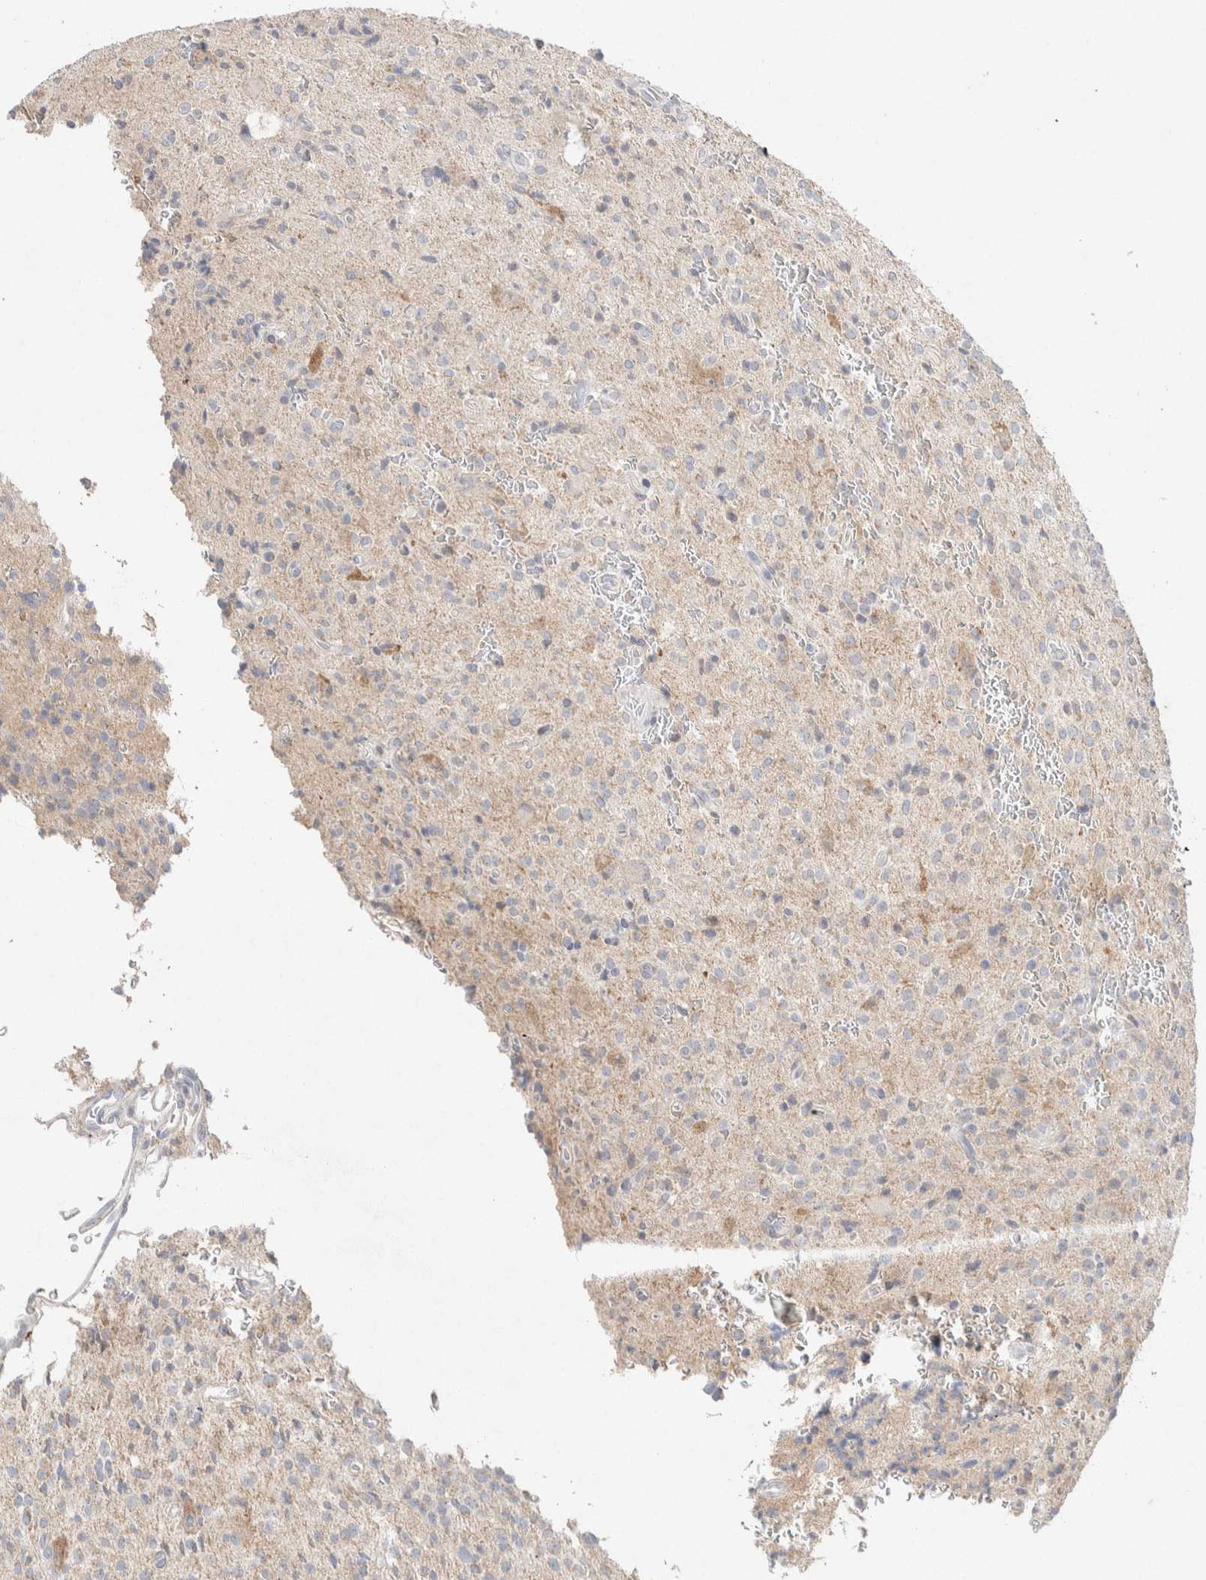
{"staining": {"intensity": "negative", "quantity": "none", "location": "none"}, "tissue": "glioma", "cell_type": "Tumor cells", "image_type": "cancer", "snomed": [{"axis": "morphology", "description": "Glioma, malignant, High grade"}, {"axis": "topography", "description": "Brain"}], "caption": "High power microscopy micrograph of an immunohistochemistry (IHC) image of malignant glioma (high-grade), revealing no significant expression in tumor cells. (DAB (3,3'-diaminobenzidine) immunohistochemistry (IHC) with hematoxylin counter stain).", "gene": "CMTM4", "patient": {"sex": "male", "age": 34}}